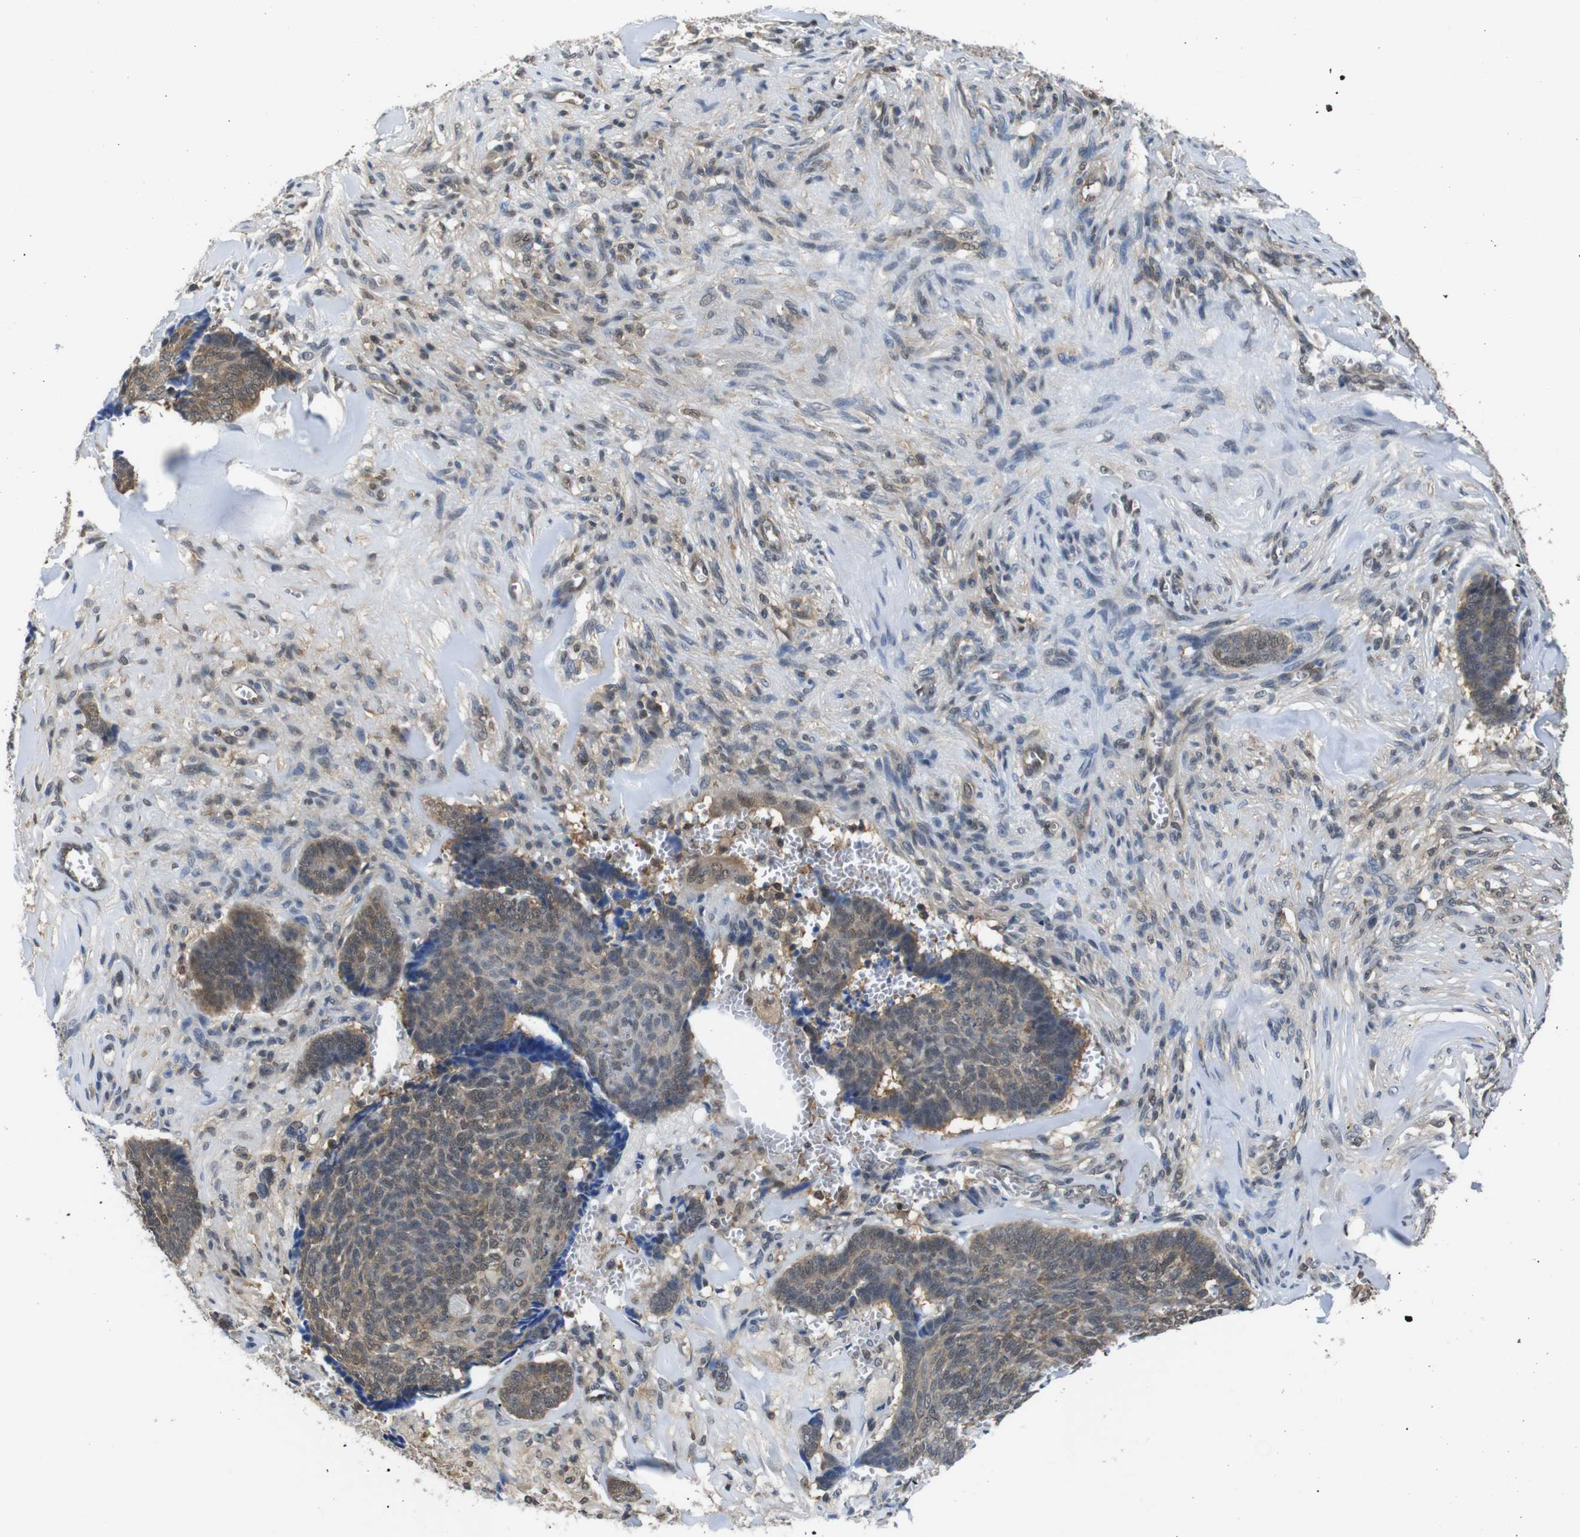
{"staining": {"intensity": "moderate", "quantity": ">75%", "location": "cytoplasmic/membranous"}, "tissue": "skin cancer", "cell_type": "Tumor cells", "image_type": "cancer", "snomed": [{"axis": "morphology", "description": "Basal cell carcinoma"}, {"axis": "topography", "description": "Skin"}], "caption": "Skin basal cell carcinoma stained with DAB (3,3'-diaminobenzidine) IHC displays medium levels of moderate cytoplasmic/membranous positivity in about >75% of tumor cells. Using DAB (3,3'-diaminobenzidine) (brown) and hematoxylin (blue) stains, captured at high magnification using brightfield microscopy.", "gene": "UBXN1", "patient": {"sex": "male", "age": 84}}